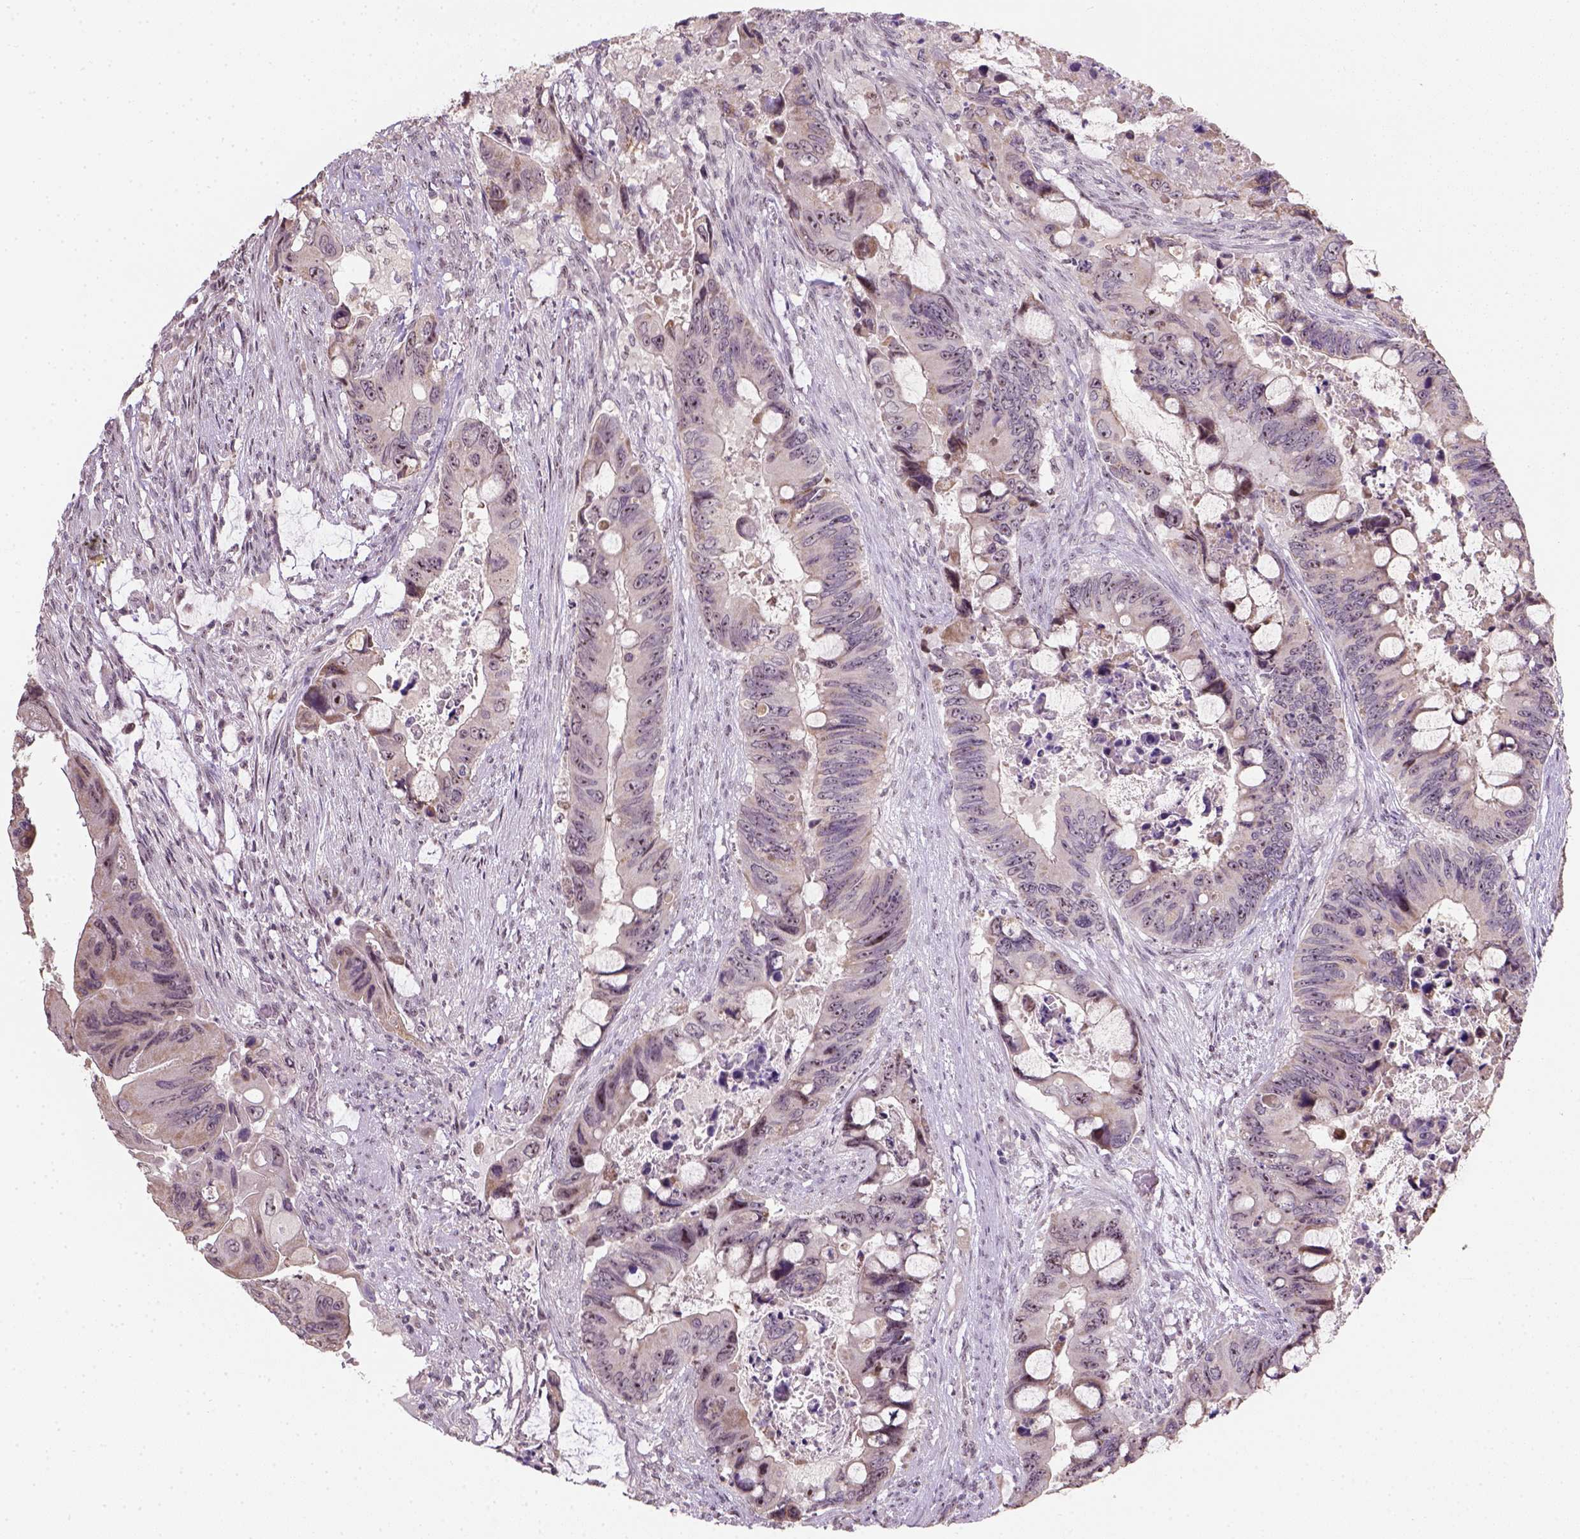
{"staining": {"intensity": "negative", "quantity": "none", "location": "none"}, "tissue": "colorectal cancer", "cell_type": "Tumor cells", "image_type": "cancer", "snomed": [{"axis": "morphology", "description": "Adenocarcinoma, NOS"}, {"axis": "topography", "description": "Rectum"}], "caption": "The IHC histopathology image has no significant expression in tumor cells of adenocarcinoma (colorectal) tissue.", "gene": "DDX50", "patient": {"sex": "male", "age": 63}}